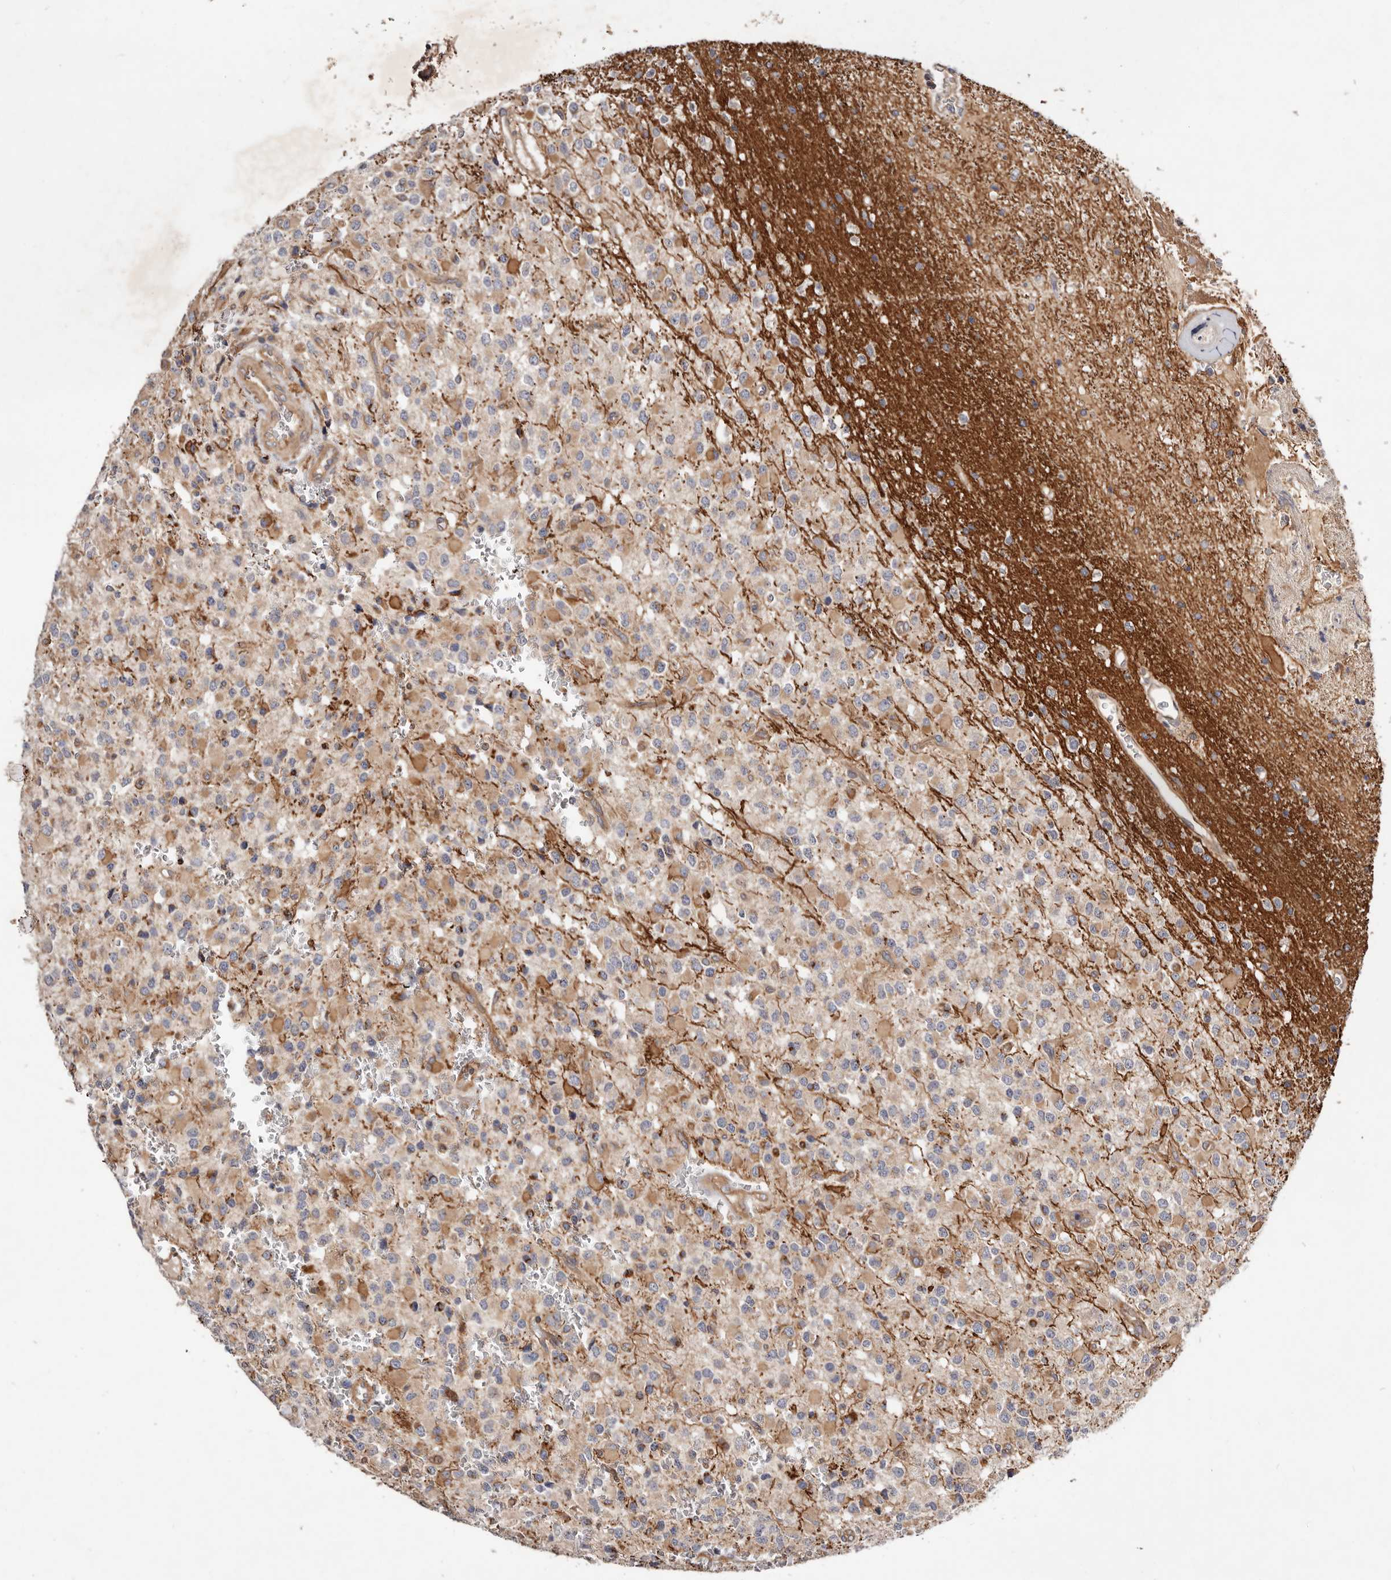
{"staining": {"intensity": "weak", "quantity": "25%-75%", "location": "cytoplasmic/membranous"}, "tissue": "glioma", "cell_type": "Tumor cells", "image_type": "cancer", "snomed": [{"axis": "morphology", "description": "Glioma, malignant, High grade"}, {"axis": "topography", "description": "Brain"}], "caption": "Protein expression analysis of human glioma reveals weak cytoplasmic/membranous expression in about 25%-75% of tumor cells. Nuclei are stained in blue.", "gene": "MACF1", "patient": {"sex": "male", "age": 34}}